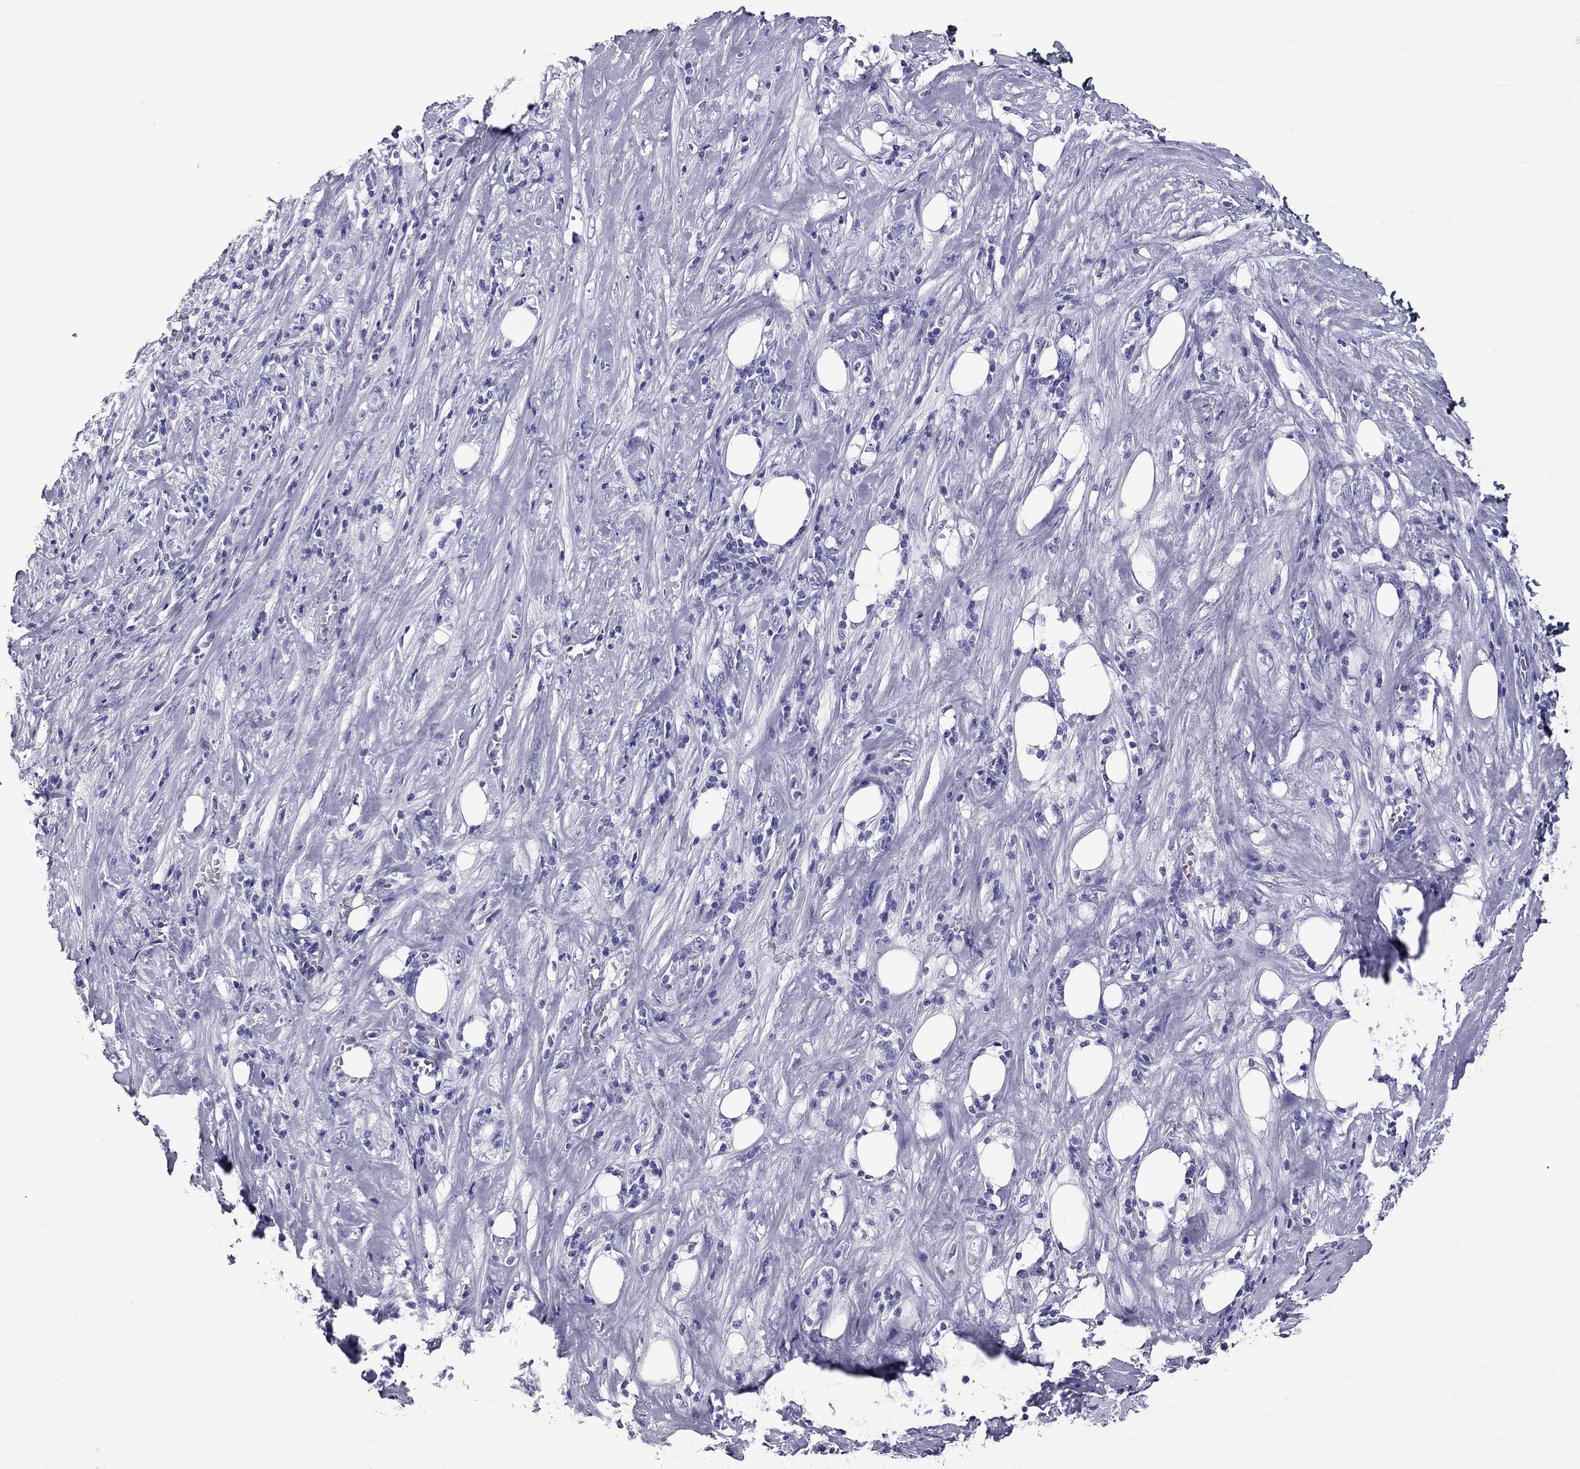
{"staining": {"intensity": "negative", "quantity": "none", "location": "none"}, "tissue": "pancreatic cancer", "cell_type": "Tumor cells", "image_type": "cancer", "snomed": [{"axis": "morphology", "description": "Adenocarcinoma, NOS"}, {"axis": "topography", "description": "Pancreas"}], "caption": "Pancreatic cancer was stained to show a protein in brown. There is no significant expression in tumor cells.", "gene": "SCART1", "patient": {"sex": "male", "age": 57}}